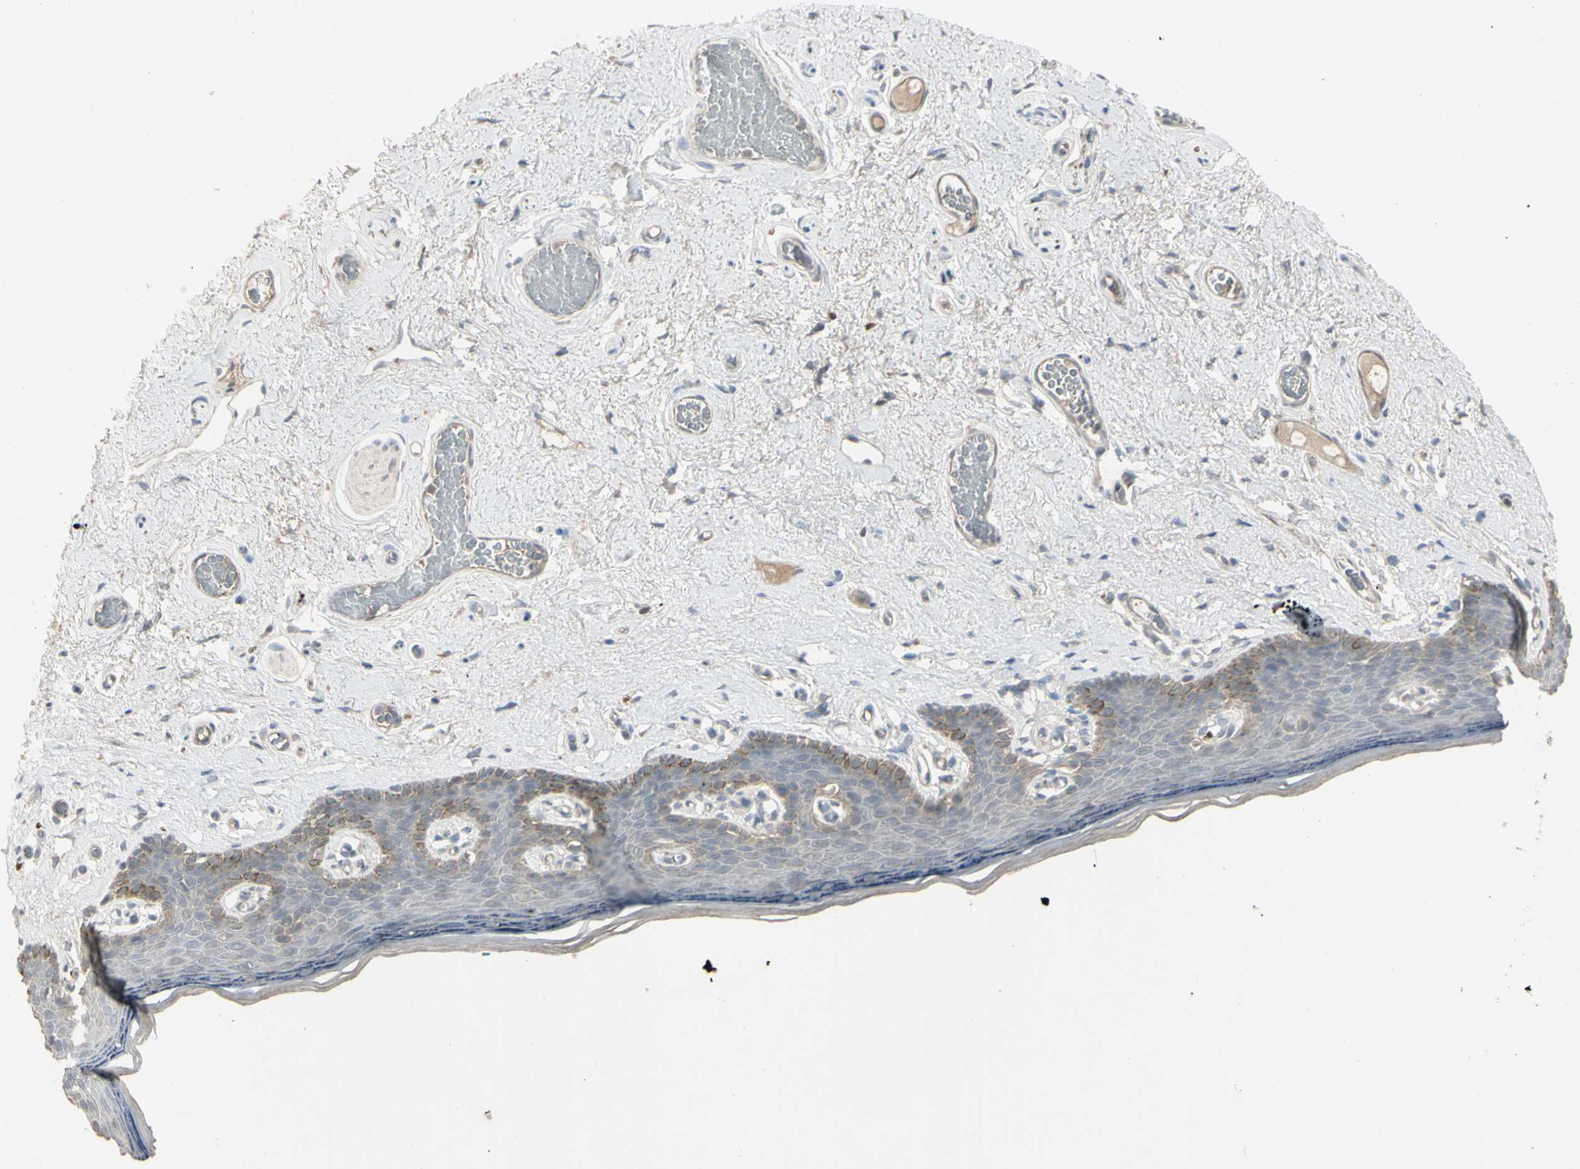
{"staining": {"intensity": "moderate", "quantity": "<25%", "location": "cytoplasmic/membranous"}, "tissue": "skin", "cell_type": "Epidermal cells", "image_type": "normal", "snomed": [{"axis": "morphology", "description": "Normal tissue, NOS"}, {"axis": "topography", "description": "Vulva"}], "caption": "Immunohistochemical staining of unremarkable human skin displays low levels of moderate cytoplasmic/membranous positivity in about <25% of epidermal cells. Nuclei are stained in blue.", "gene": "PIAS4", "patient": {"sex": "female", "age": 54}}